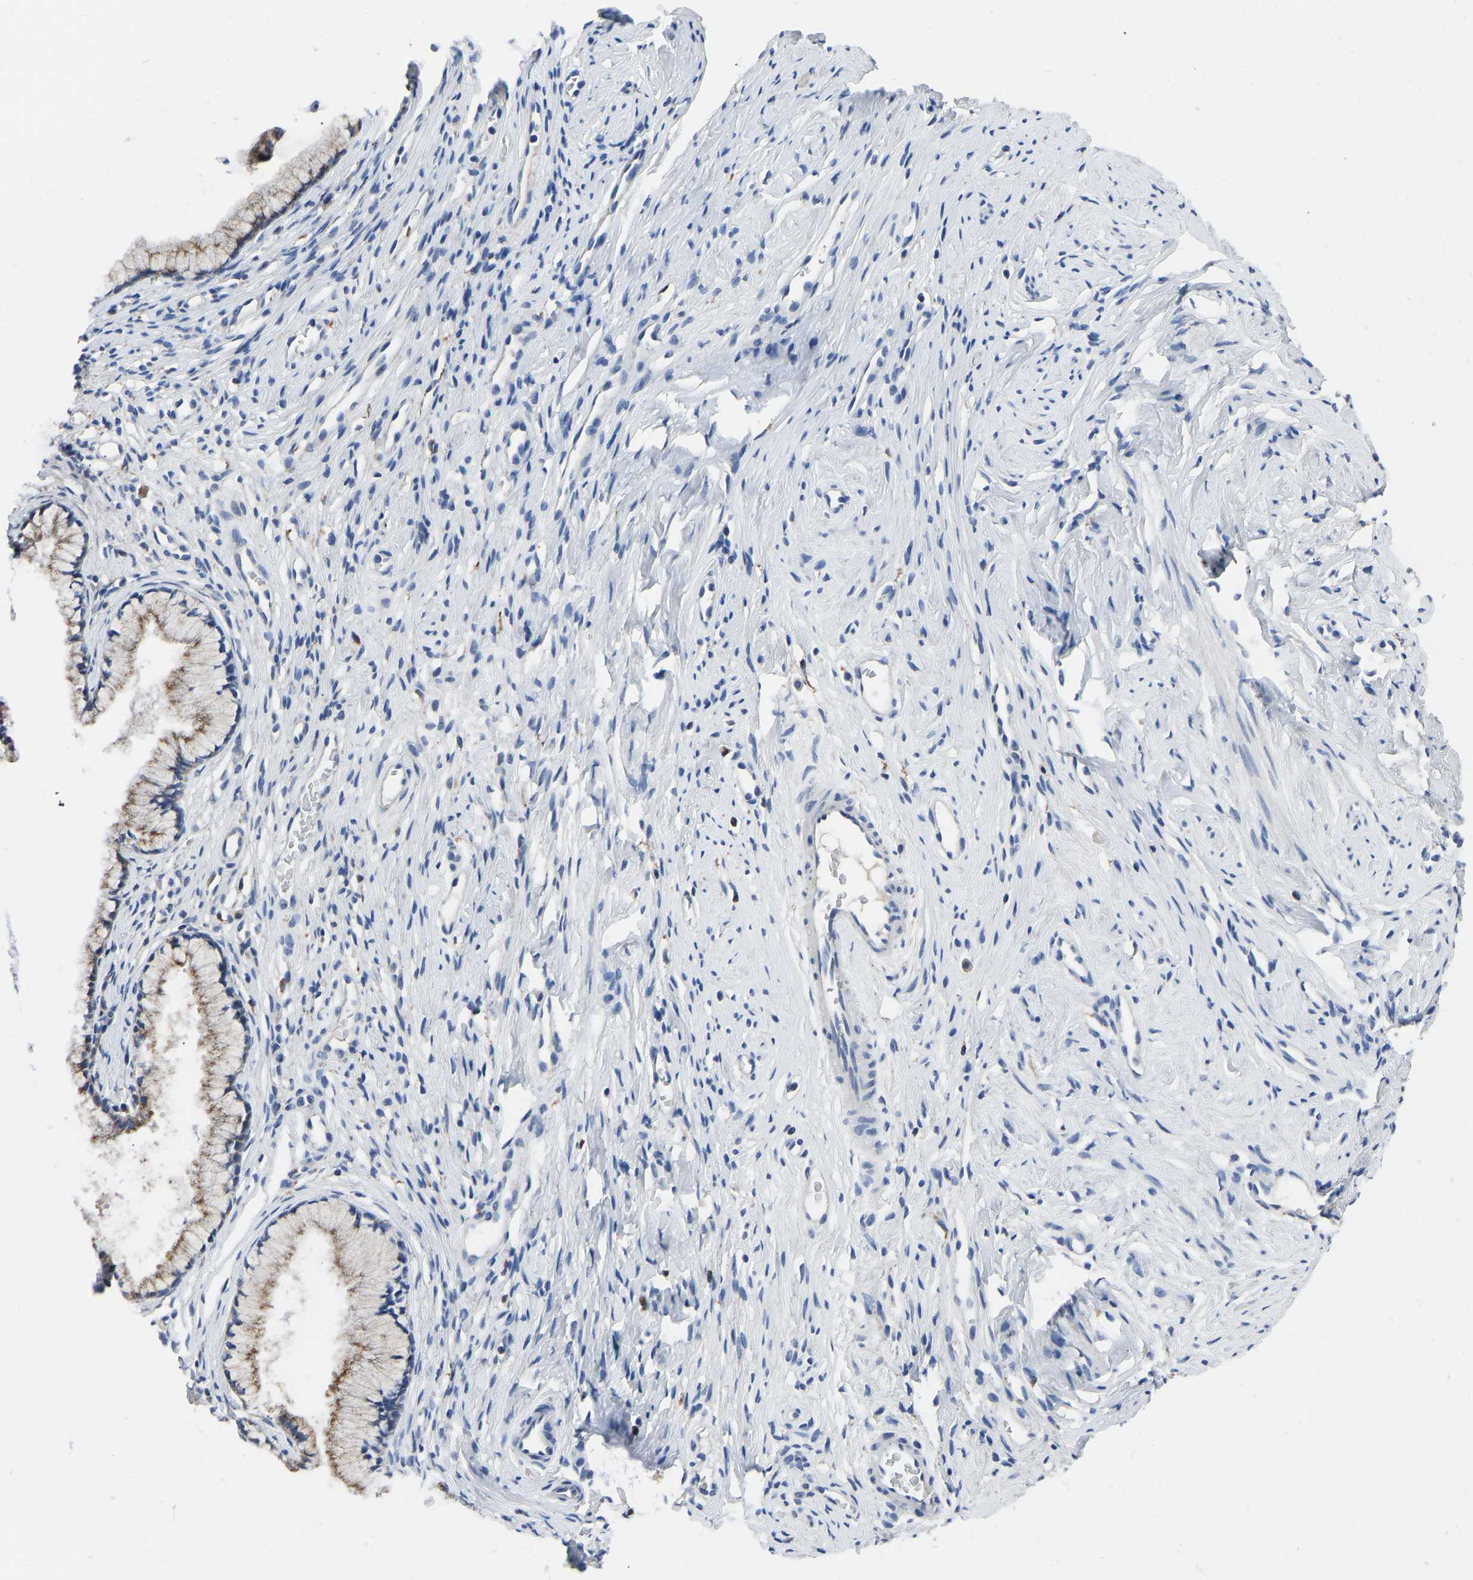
{"staining": {"intensity": "moderate", "quantity": ">75%", "location": "cytoplasmic/membranous"}, "tissue": "cervix", "cell_type": "Glandular cells", "image_type": "normal", "snomed": [{"axis": "morphology", "description": "Normal tissue, NOS"}, {"axis": "topography", "description": "Cervix"}], "caption": "Moderate cytoplasmic/membranous staining is appreciated in about >75% of glandular cells in normal cervix. Using DAB (3,3'-diaminobenzidine) (brown) and hematoxylin (blue) stains, captured at high magnification using brightfield microscopy.", "gene": "ATP6V1E1", "patient": {"sex": "female", "age": 77}}